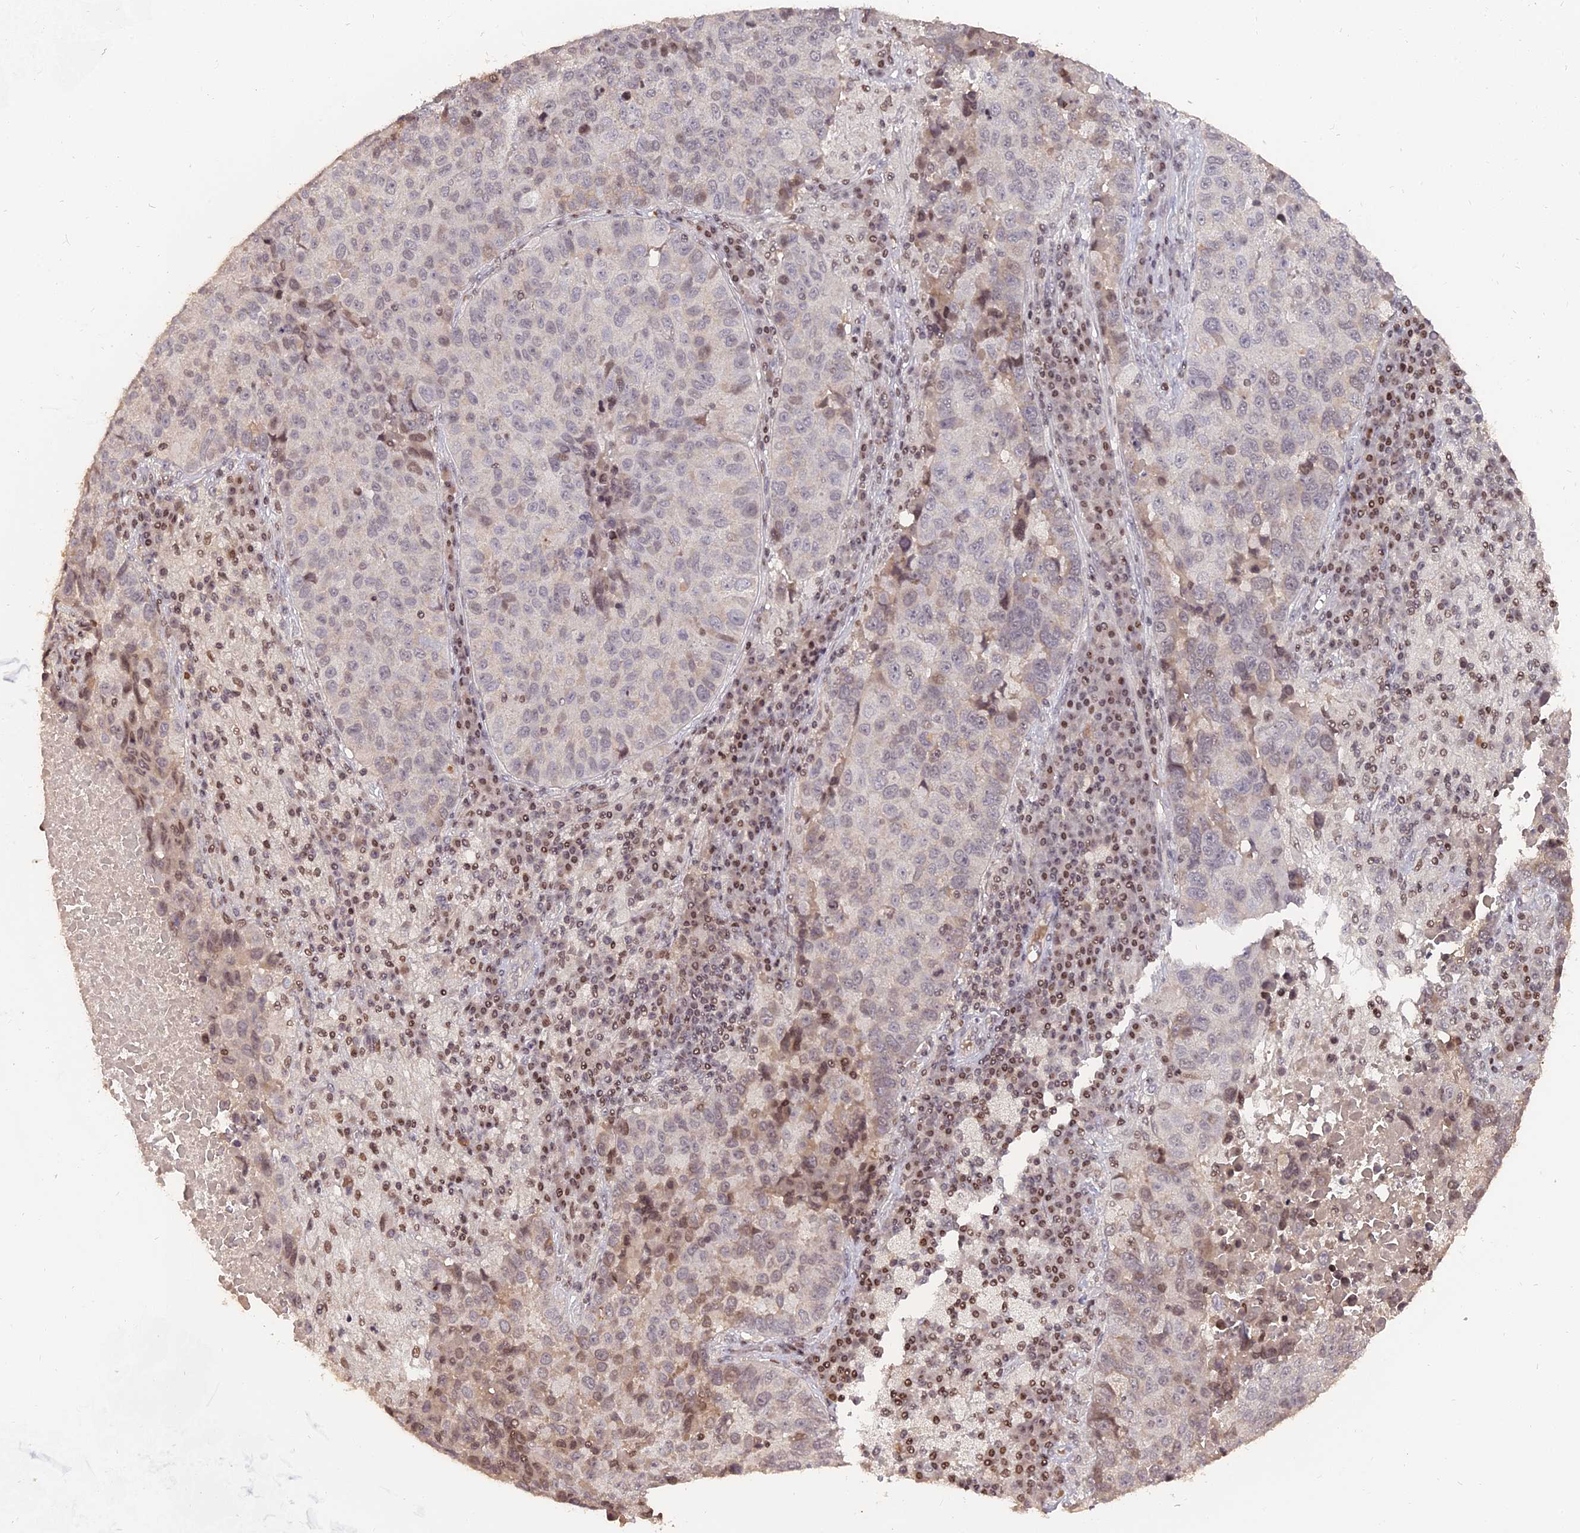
{"staining": {"intensity": "negative", "quantity": "none", "location": "none"}, "tissue": "lung cancer", "cell_type": "Tumor cells", "image_type": "cancer", "snomed": [{"axis": "morphology", "description": "Squamous cell carcinoma, NOS"}, {"axis": "topography", "description": "Lung"}], "caption": "Image shows no protein expression in tumor cells of lung cancer (squamous cell carcinoma) tissue.", "gene": "NR1H3", "patient": {"sex": "male", "age": 73}}